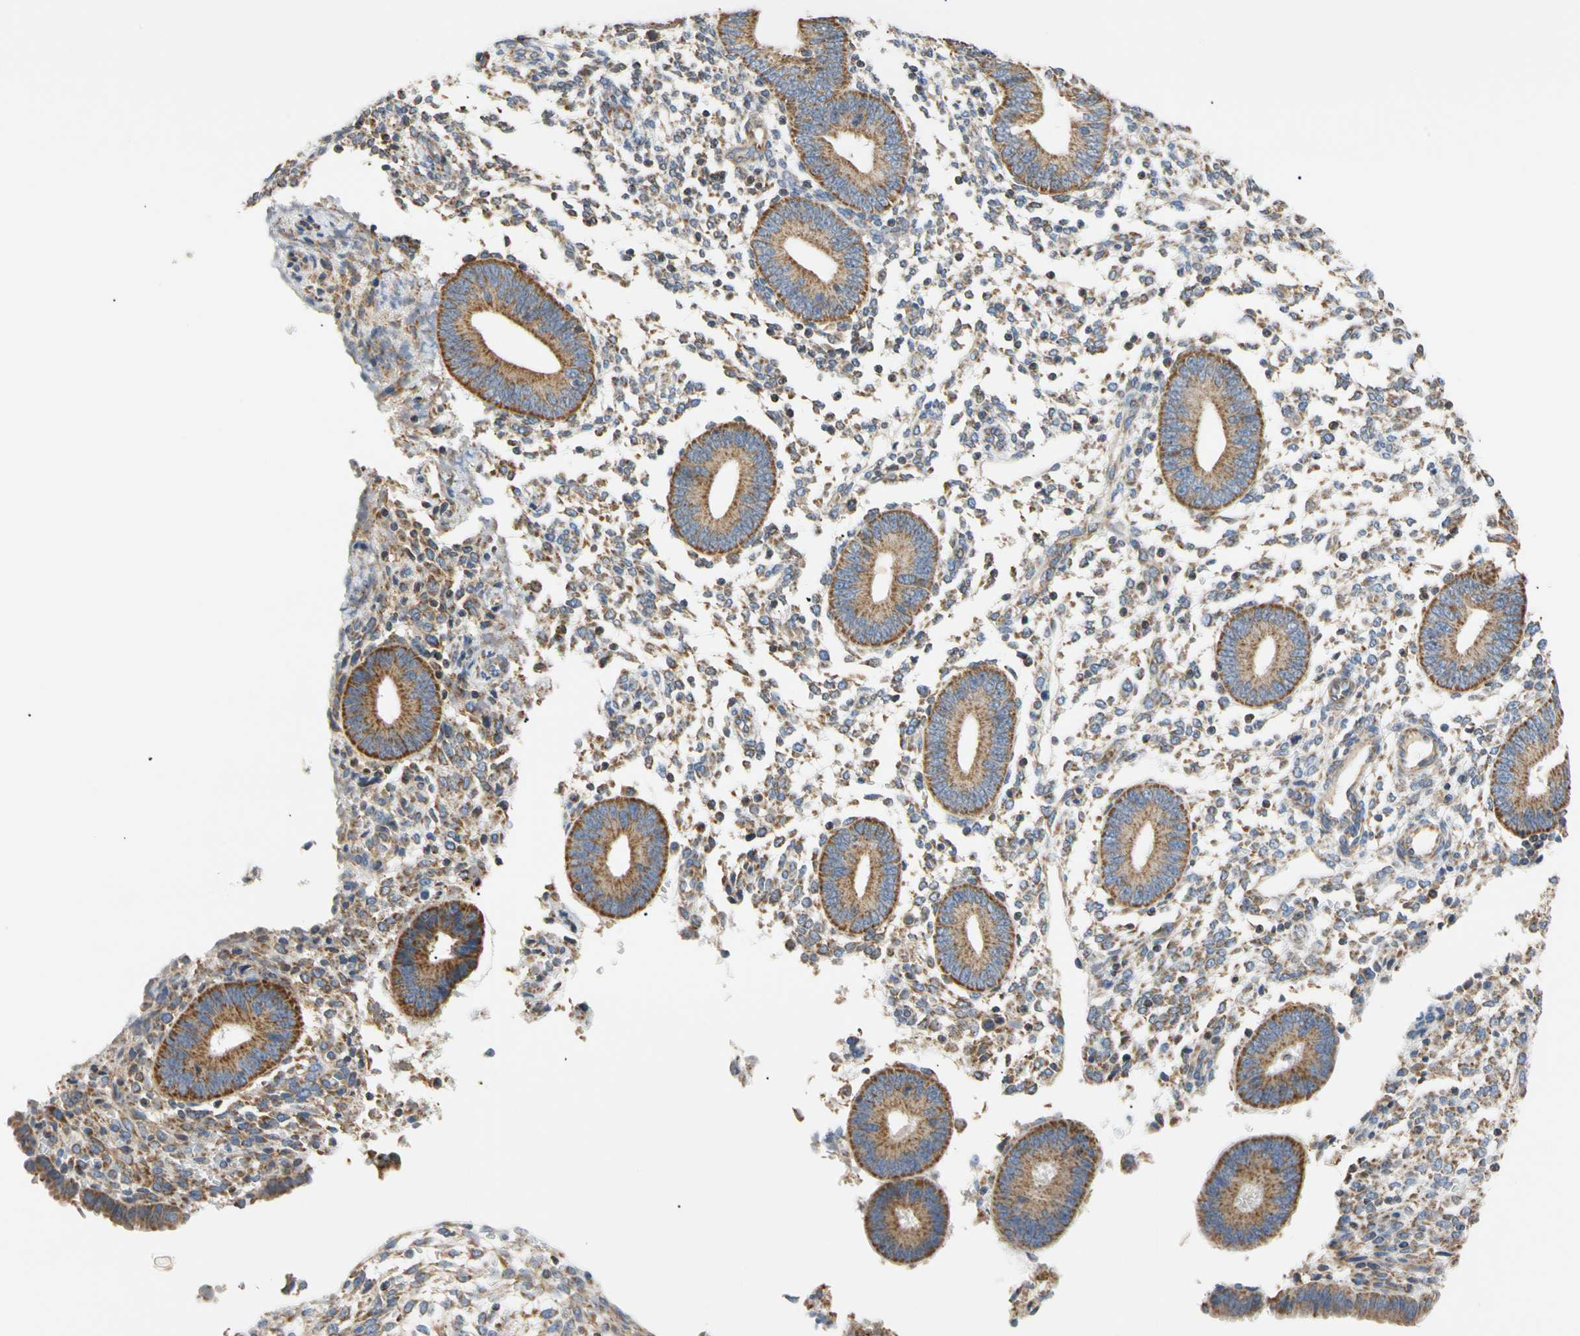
{"staining": {"intensity": "negative", "quantity": "none", "location": "none"}, "tissue": "endometrium", "cell_type": "Cells in endometrial stroma", "image_type": "normal", "snomed": [{"axis": "morphology", "description": "Normal tissue, NOS"}, {"axis": "topography", "description": "Endometrium"}], "caption": "Normal endometrium was stained to show a protein in brown. There is no significant positivity in cells in endometrial stroma.", "gene": "PLGRKT", "patient": {"sex": "female", "age": 35}}